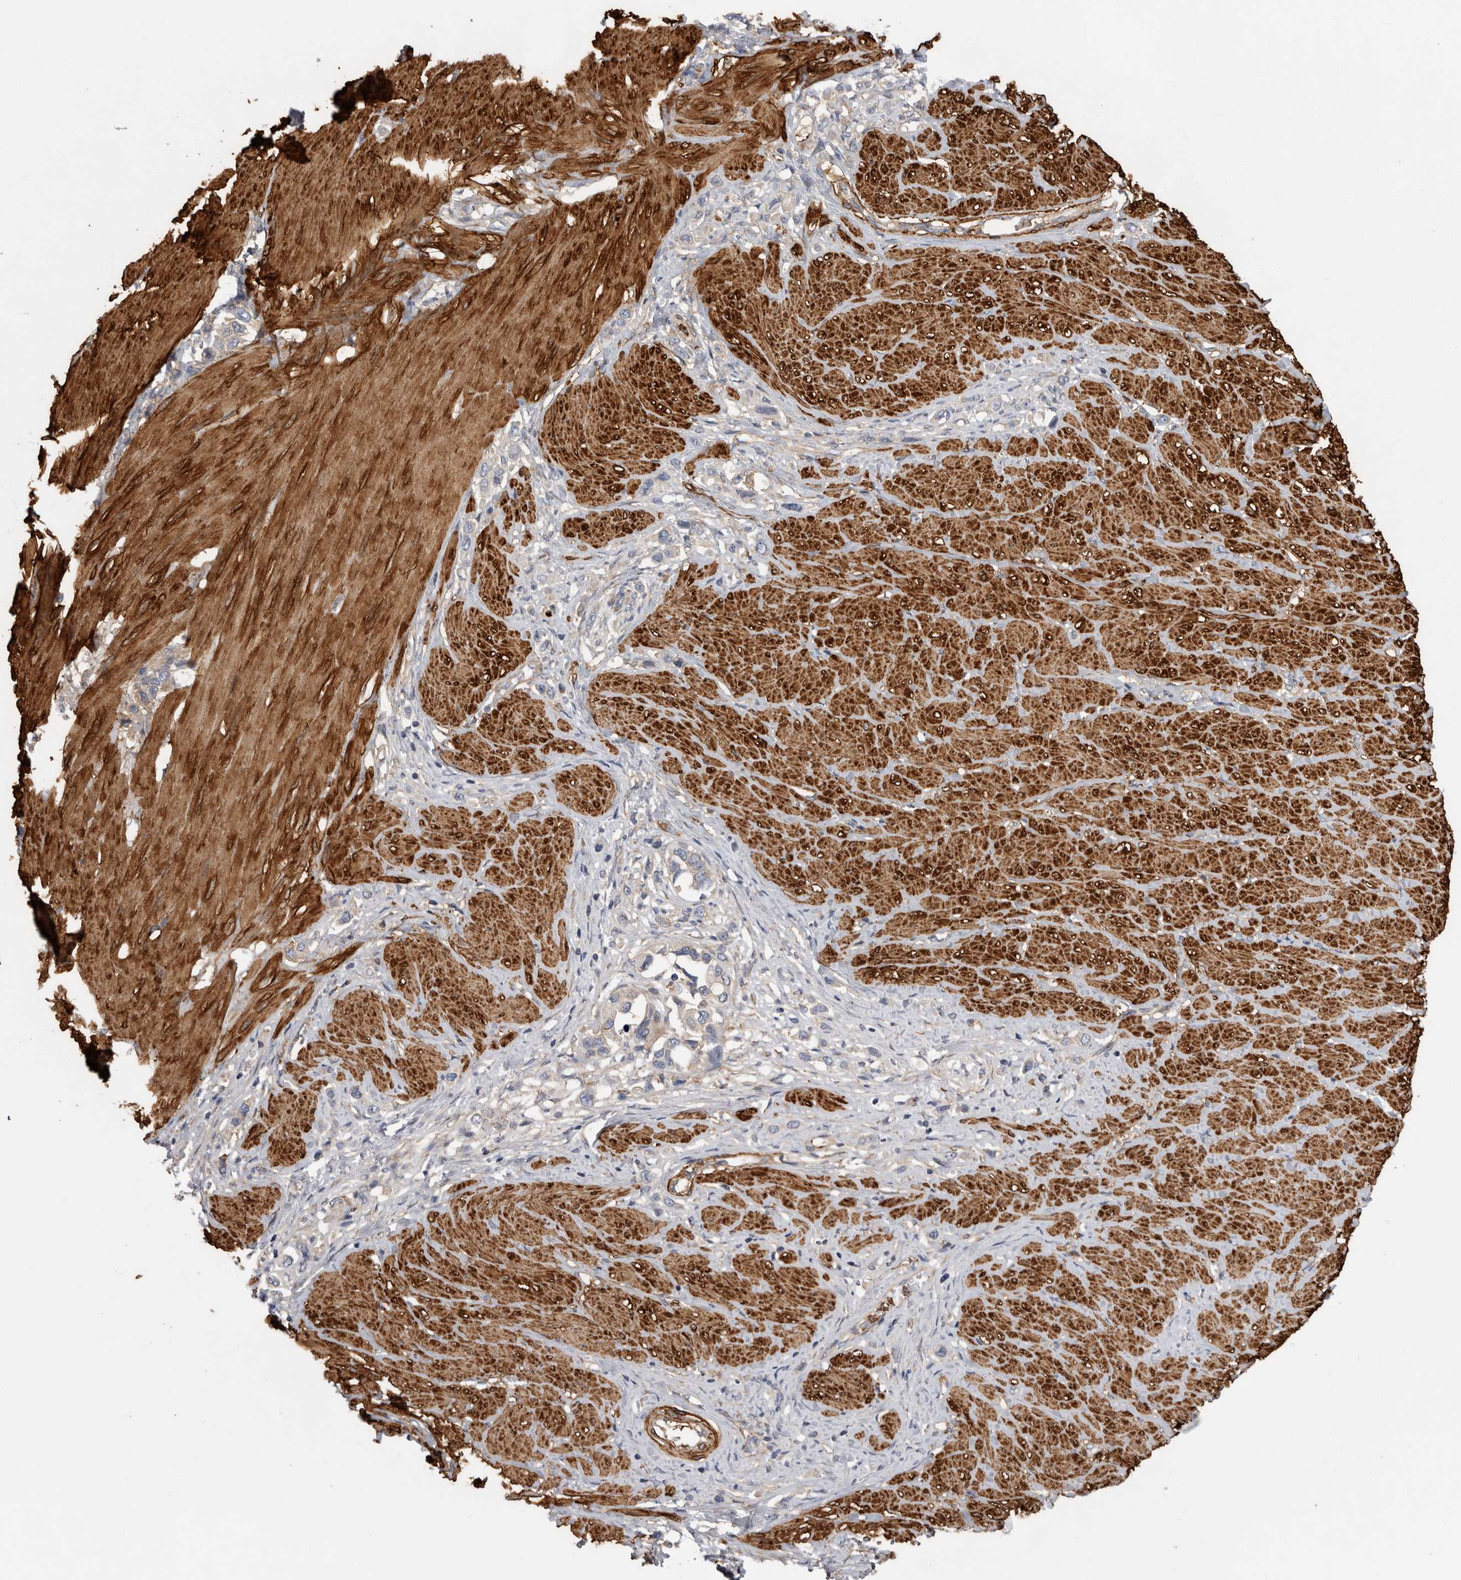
{"staining": {"intensity": "negative", "quantity": "none", "location": "none"}, "tissue": "stomach cancer", "cell_type": "Tumor cells", "image_type": "cancer", "snomed": [{"axis": "morphology", "description": "Adenocarcinoma, NOS"}, {"axis": "topography", "description": "Stomach"}], "caption": "Protein analysis of stomach cancer demonstrates no significant positivity in tumor cells.", "gene": "EPRS1", "patient": {"sex": "female", "age": 65}}